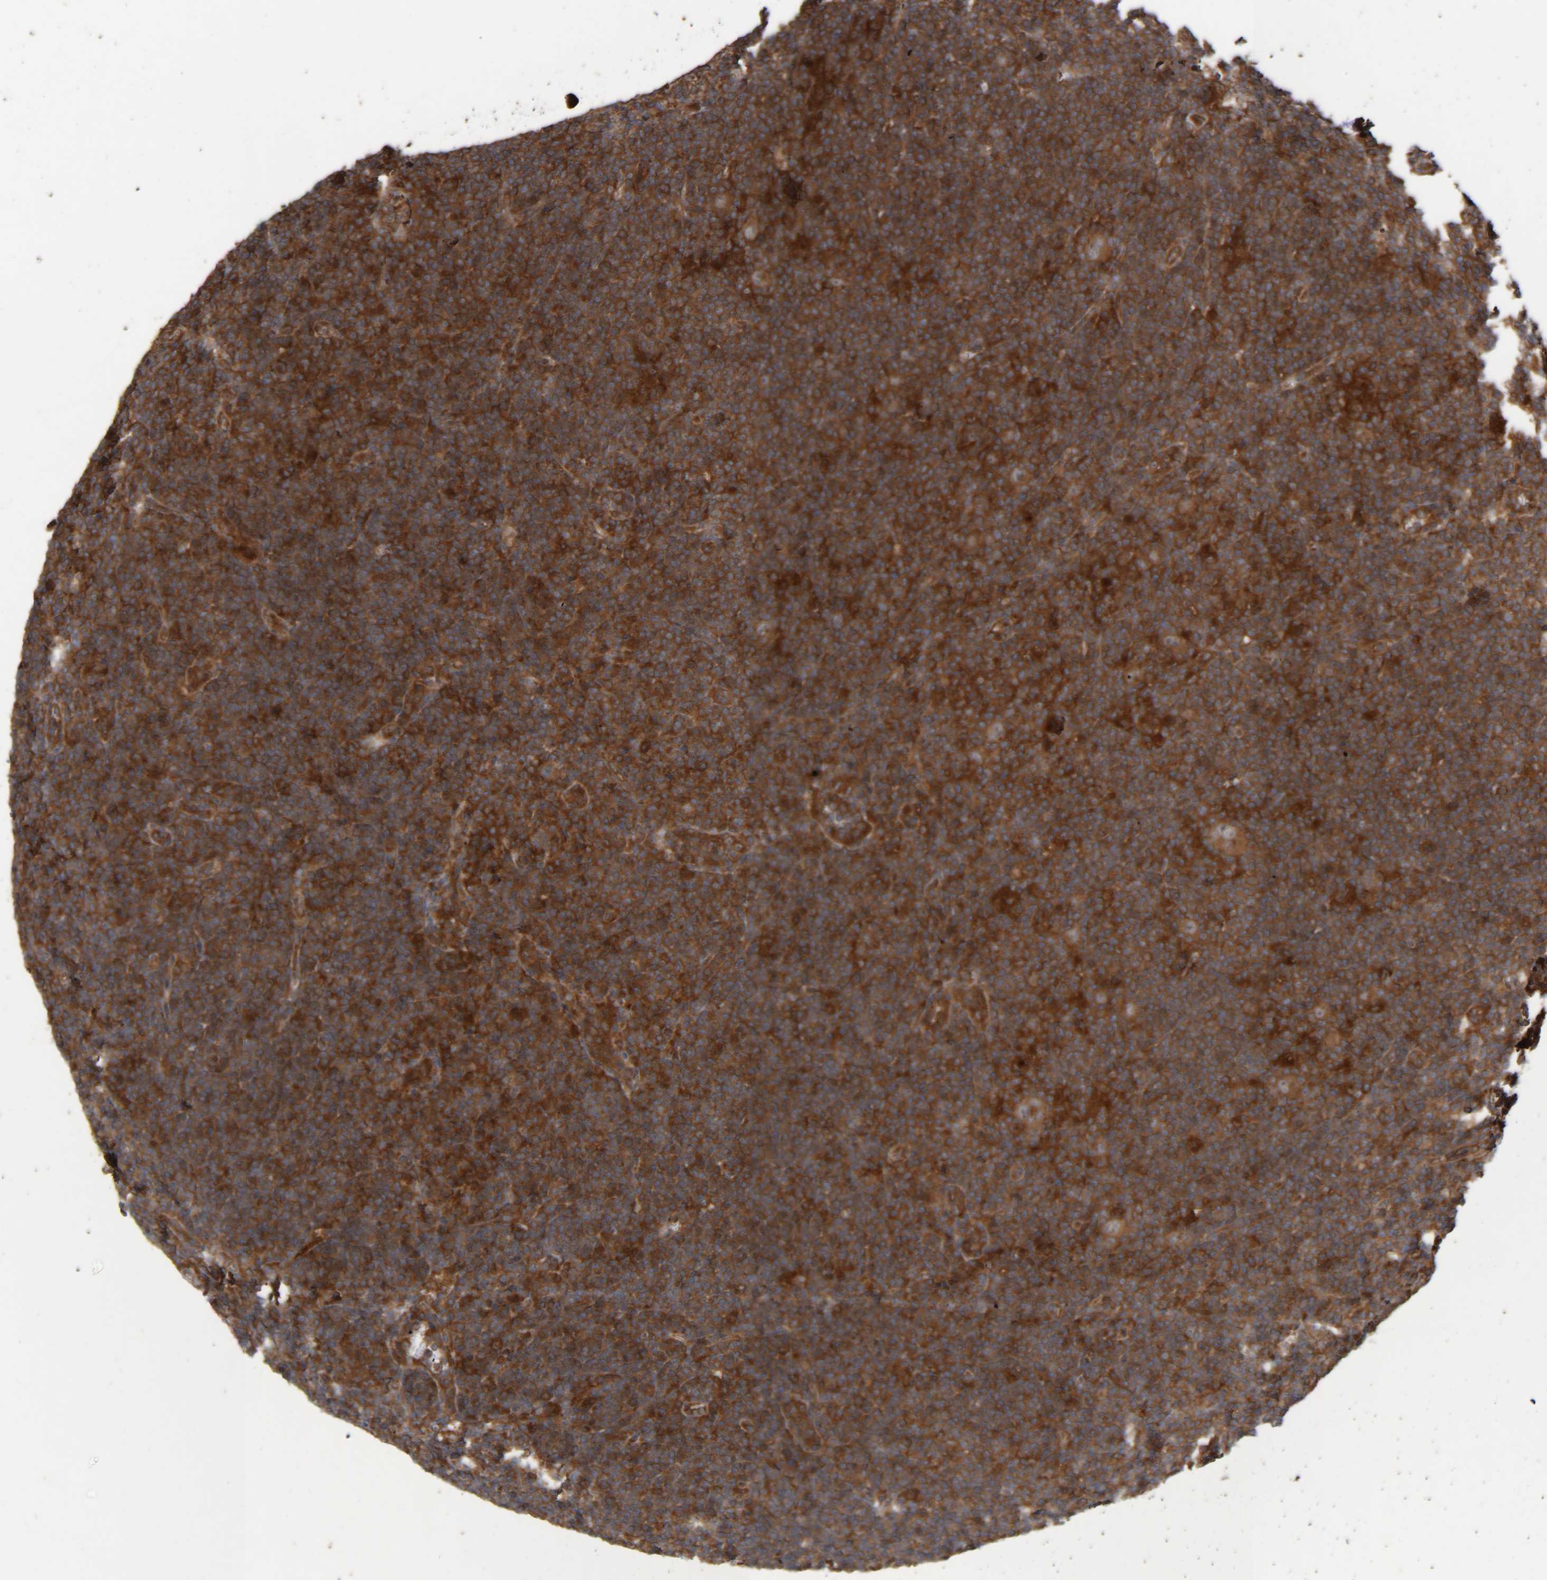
{"staining": {"intensity": "moderate", "quantity": ">75%", "location": "cytoplasmic/membranous"}, "tissue": "lymphoma", "cell_type": "Tumor cells", "image_type": "cancer", "snomed": [{"axis": "morphology", "description": "Hodgkin's disease, NOS"}, {"axis": "topography", "description": "Lymph node"}], "caption": "The micrograph demonstrates immunohistochemical staining of lymphoma. There is moderate cytoplasmic/membranous positivity is seen in about >75% of tumor cells.", "gene": "CCDC57", "patient": {"sex": "female", "age": 57}}